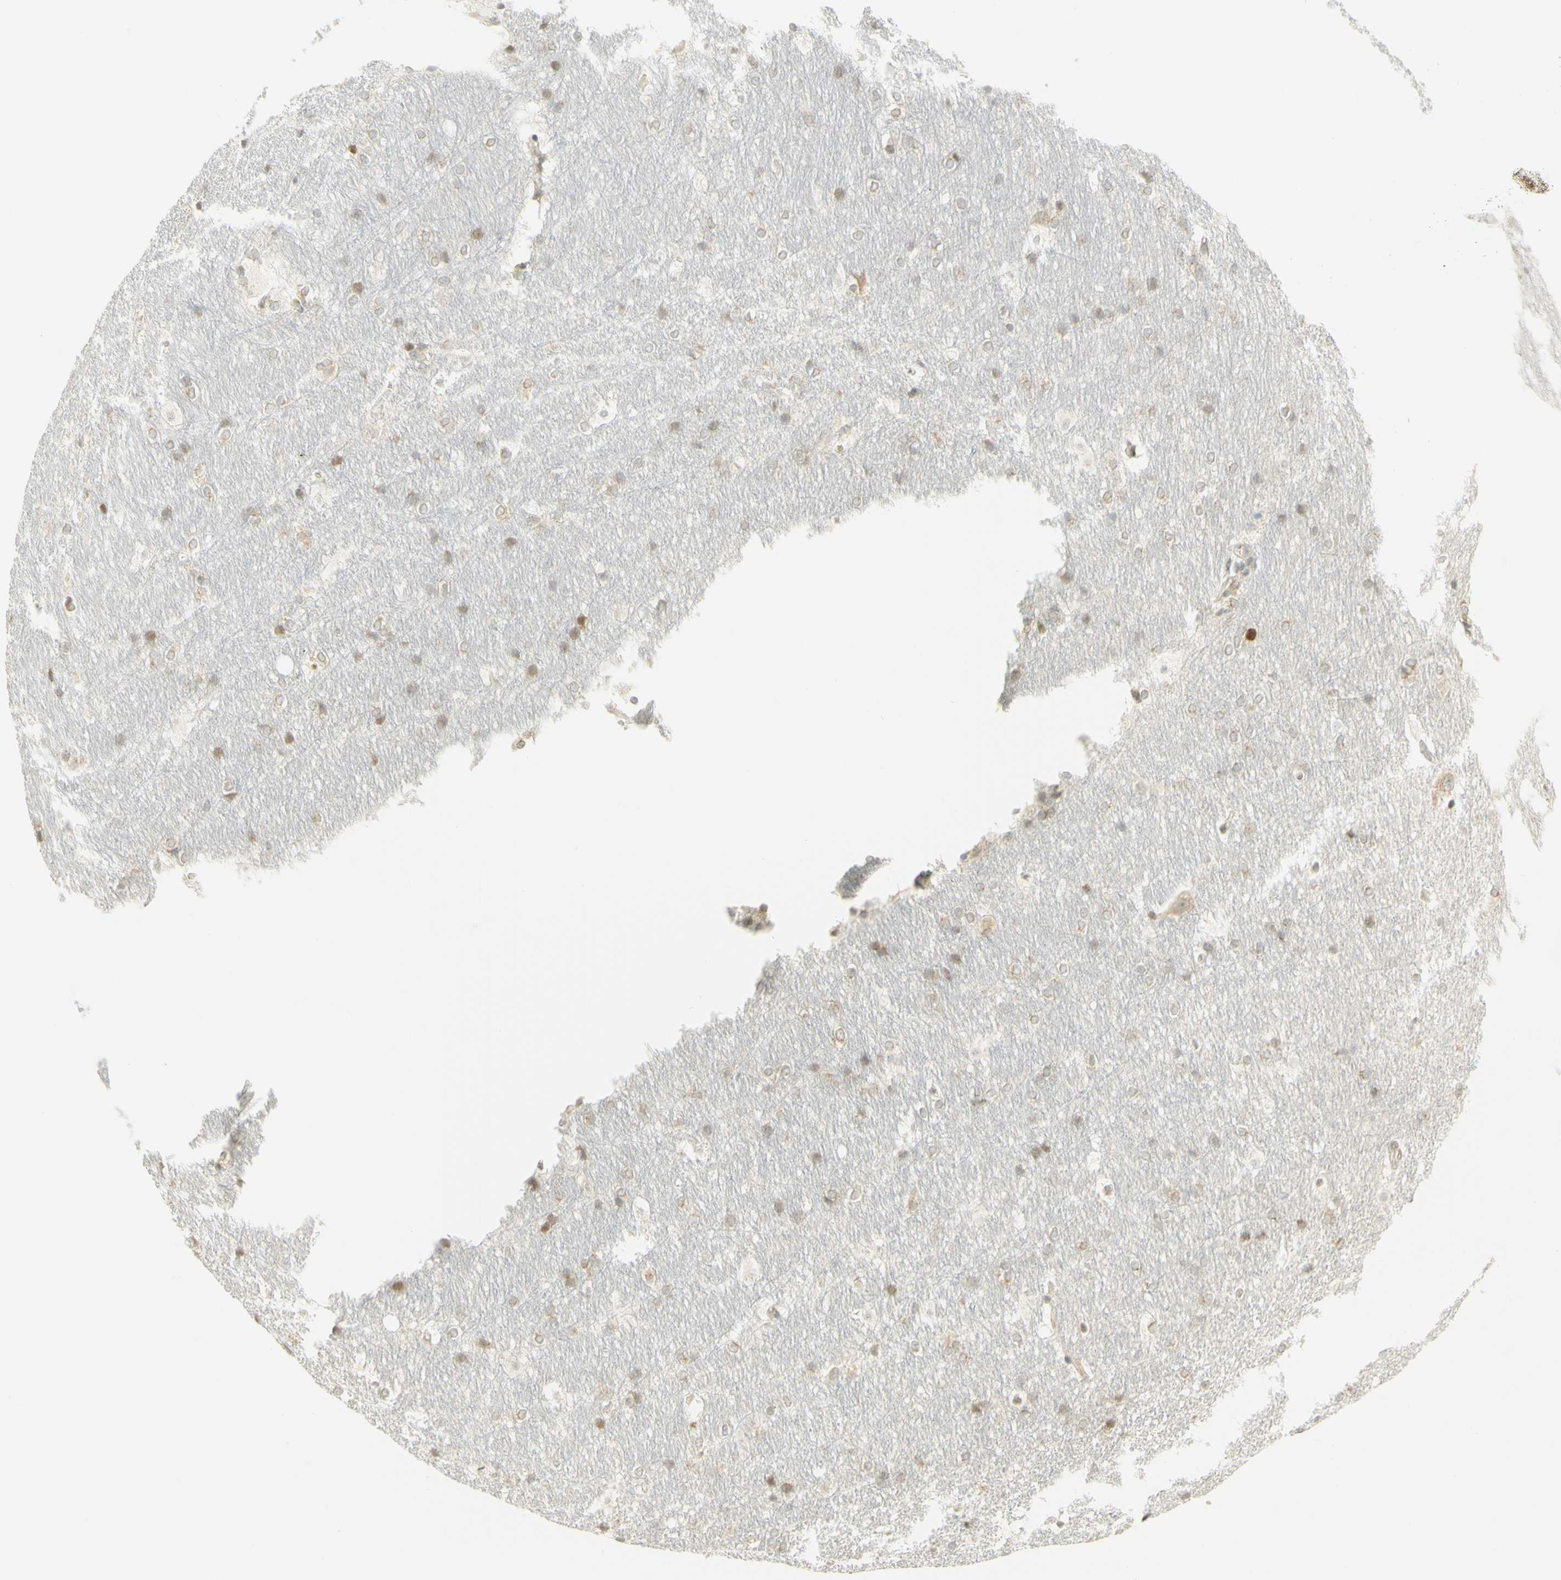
{"staining": {"intensity": "weak", "quantity": "<25%", "location": "nuclear"}, "tissue": "hippocampus", "cell_type": "Glial cells", "image_type": "normal", "snomed": [{"axis": "morphology", "description": "Normal tissue, NOS"}, {"axis": "topography", "description": "Hippocampus"}], "caption": "Image shows no protein expression in glial cells of normal hippocampus.", "gene": "KIF11", "patient": {"sex": "female", "age": 19}}